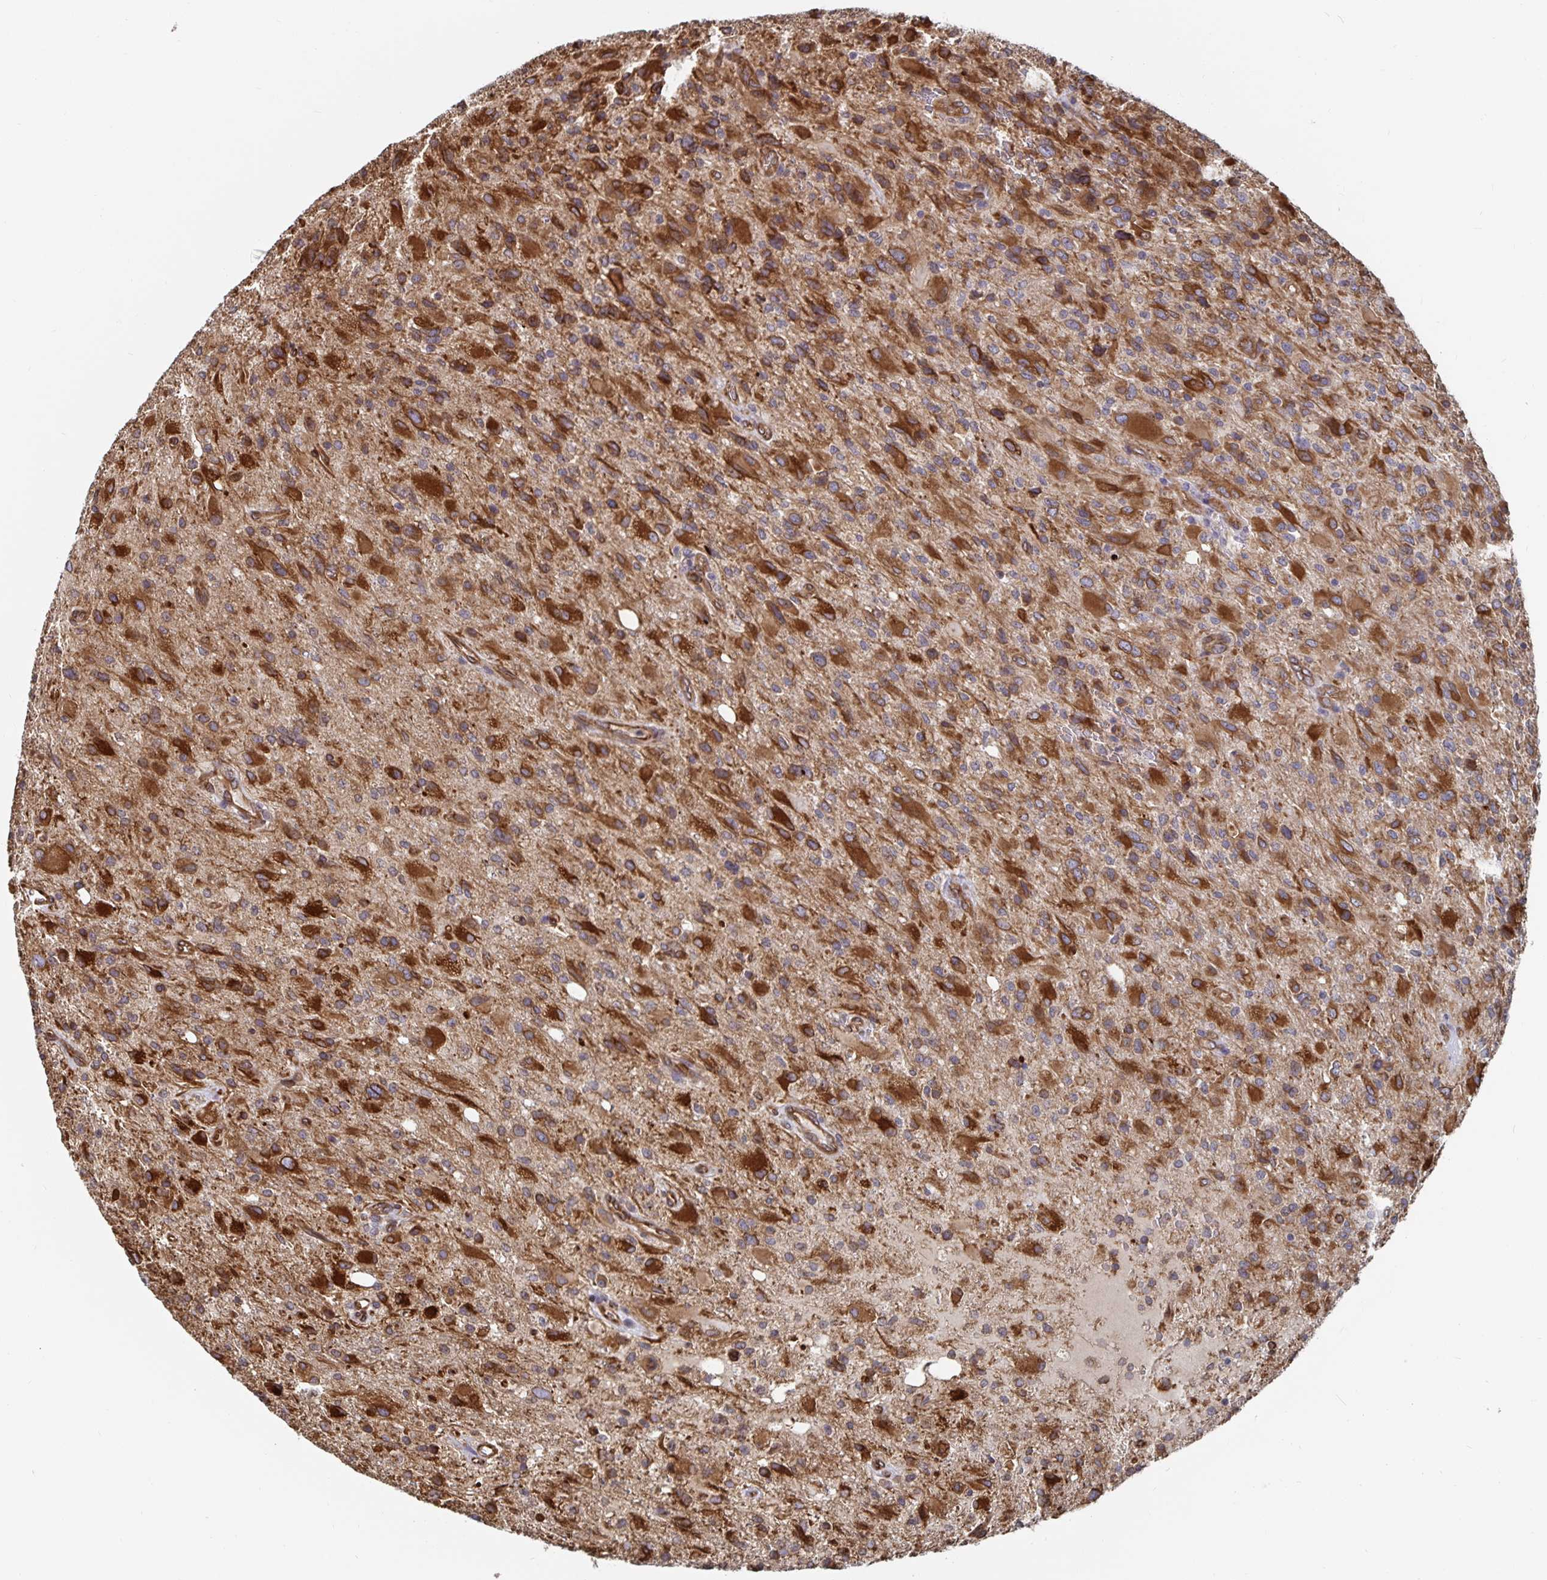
{"staining": {"intensity": "strong", "quantity": ">75%", "location": "cytoplasmic/membranous"}, "tissue": "glioma", "cell_type": "Tumor cells", "image_type": "cancer", "snomed": [{"axis": "morphology", "description": "Glioma, malignant, High grade"}, {"axis": "topography", "description": "Brain"}], "caption": "A photomicrograph of human malignant high-grade glioma stained for a protein exhibits strong cytoplasmic/membranous brown staining in tumor cells. The protein is shown in brown color, while the nuclei are stained blue.", "gene": "BCAP29", "patient": {"sex": "male", "age": 53}}